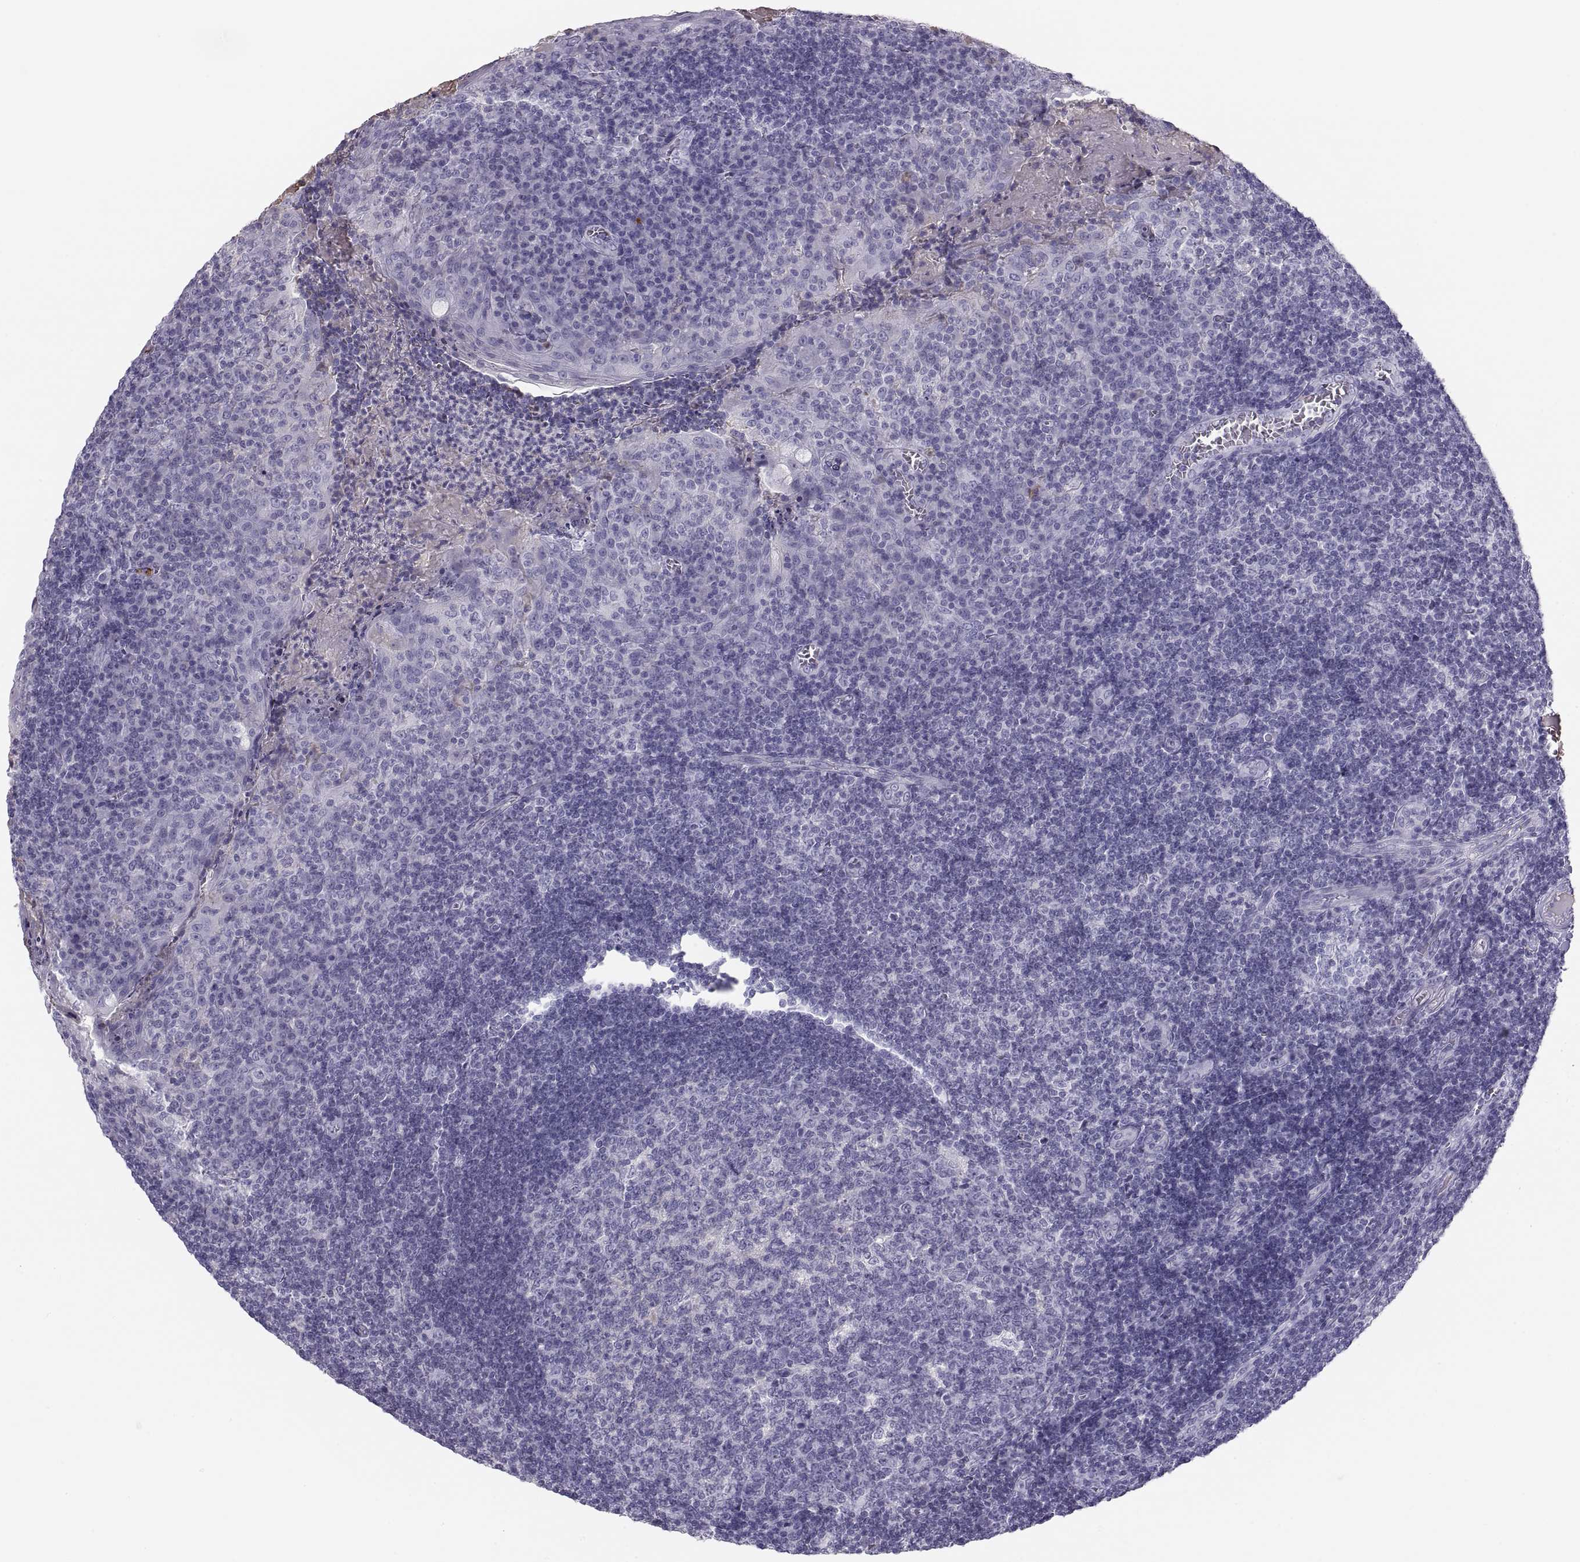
{"staining": {"intensity": "negative", "quantity": "none", "location": "none"}, "tissue": "tonsil", "cell_type": "Germinal center cells", "image_type": "normal", "snomed": [{"axis": "morphology", "description": "Normal tissue, NOS"}, {"axis": "topography", "description": "Tonsil"}], "caption": "Photomicrograph shows no significant protein expression in germinal center cells of unremarkable tonsil. Nuclei are stained in blue.", "gene": "MAGEB2", "patient": {"sex": "female", "age": 12}}